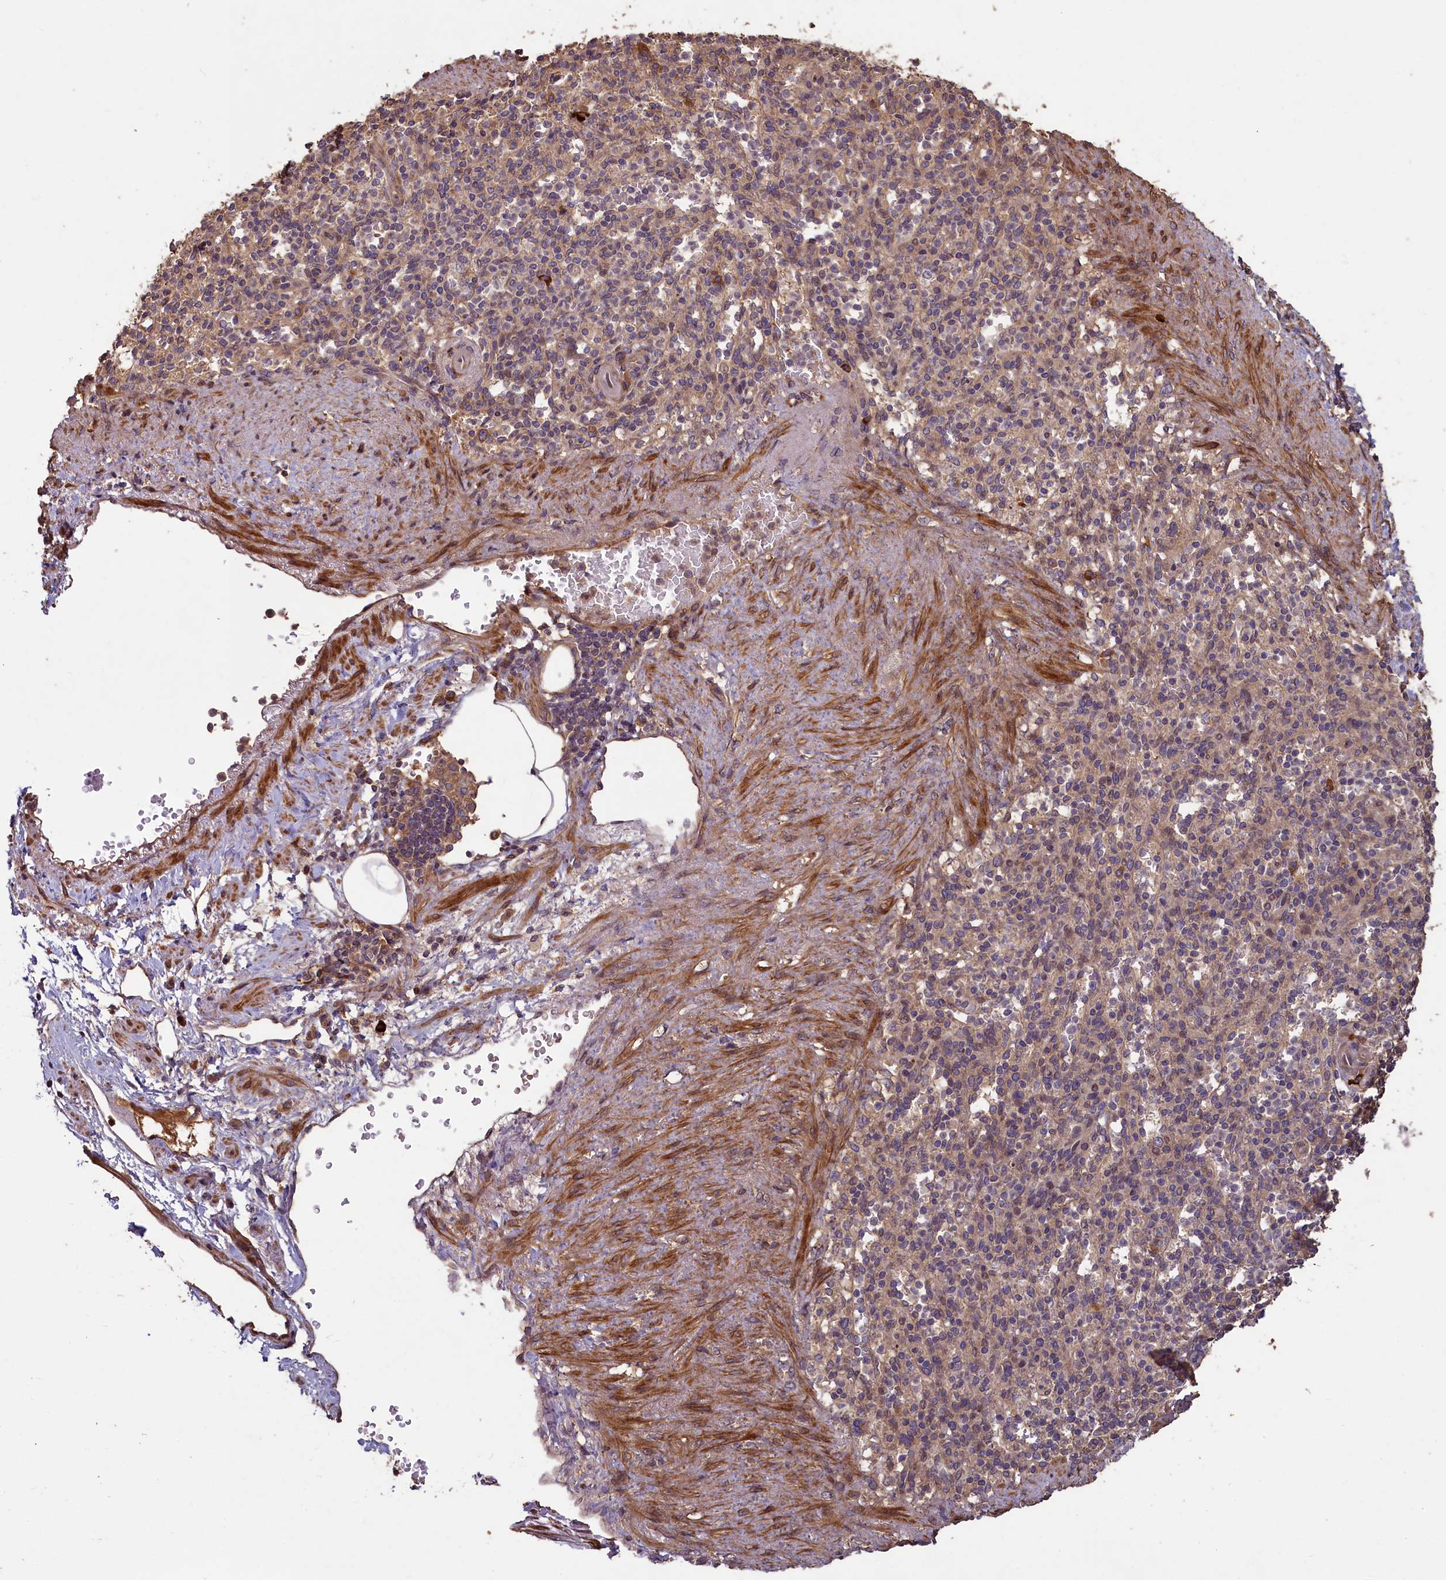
{"staining": {"intensity": "moderate", "quantity": "<25%", "location": "cytoplasmic/membranous"}, "tissue": "spleen", "cell_type": "Cells in red pulp", "image_type": "normal", "snomed": [{"axis": "morphology", "description": "Normal tissue, NOS"}, {"axis": "topography", "description": "Spleen"}], "caption": "Cells in red pulp show low levels of moderate cytoplasmic/membranous positivity in approximately <25% of cells in benign spleen. (DAB IHC with brightfield microscopy, high magnification).", "gene": "NUDT6", "patient": {"sex": "female", "age": 74}}